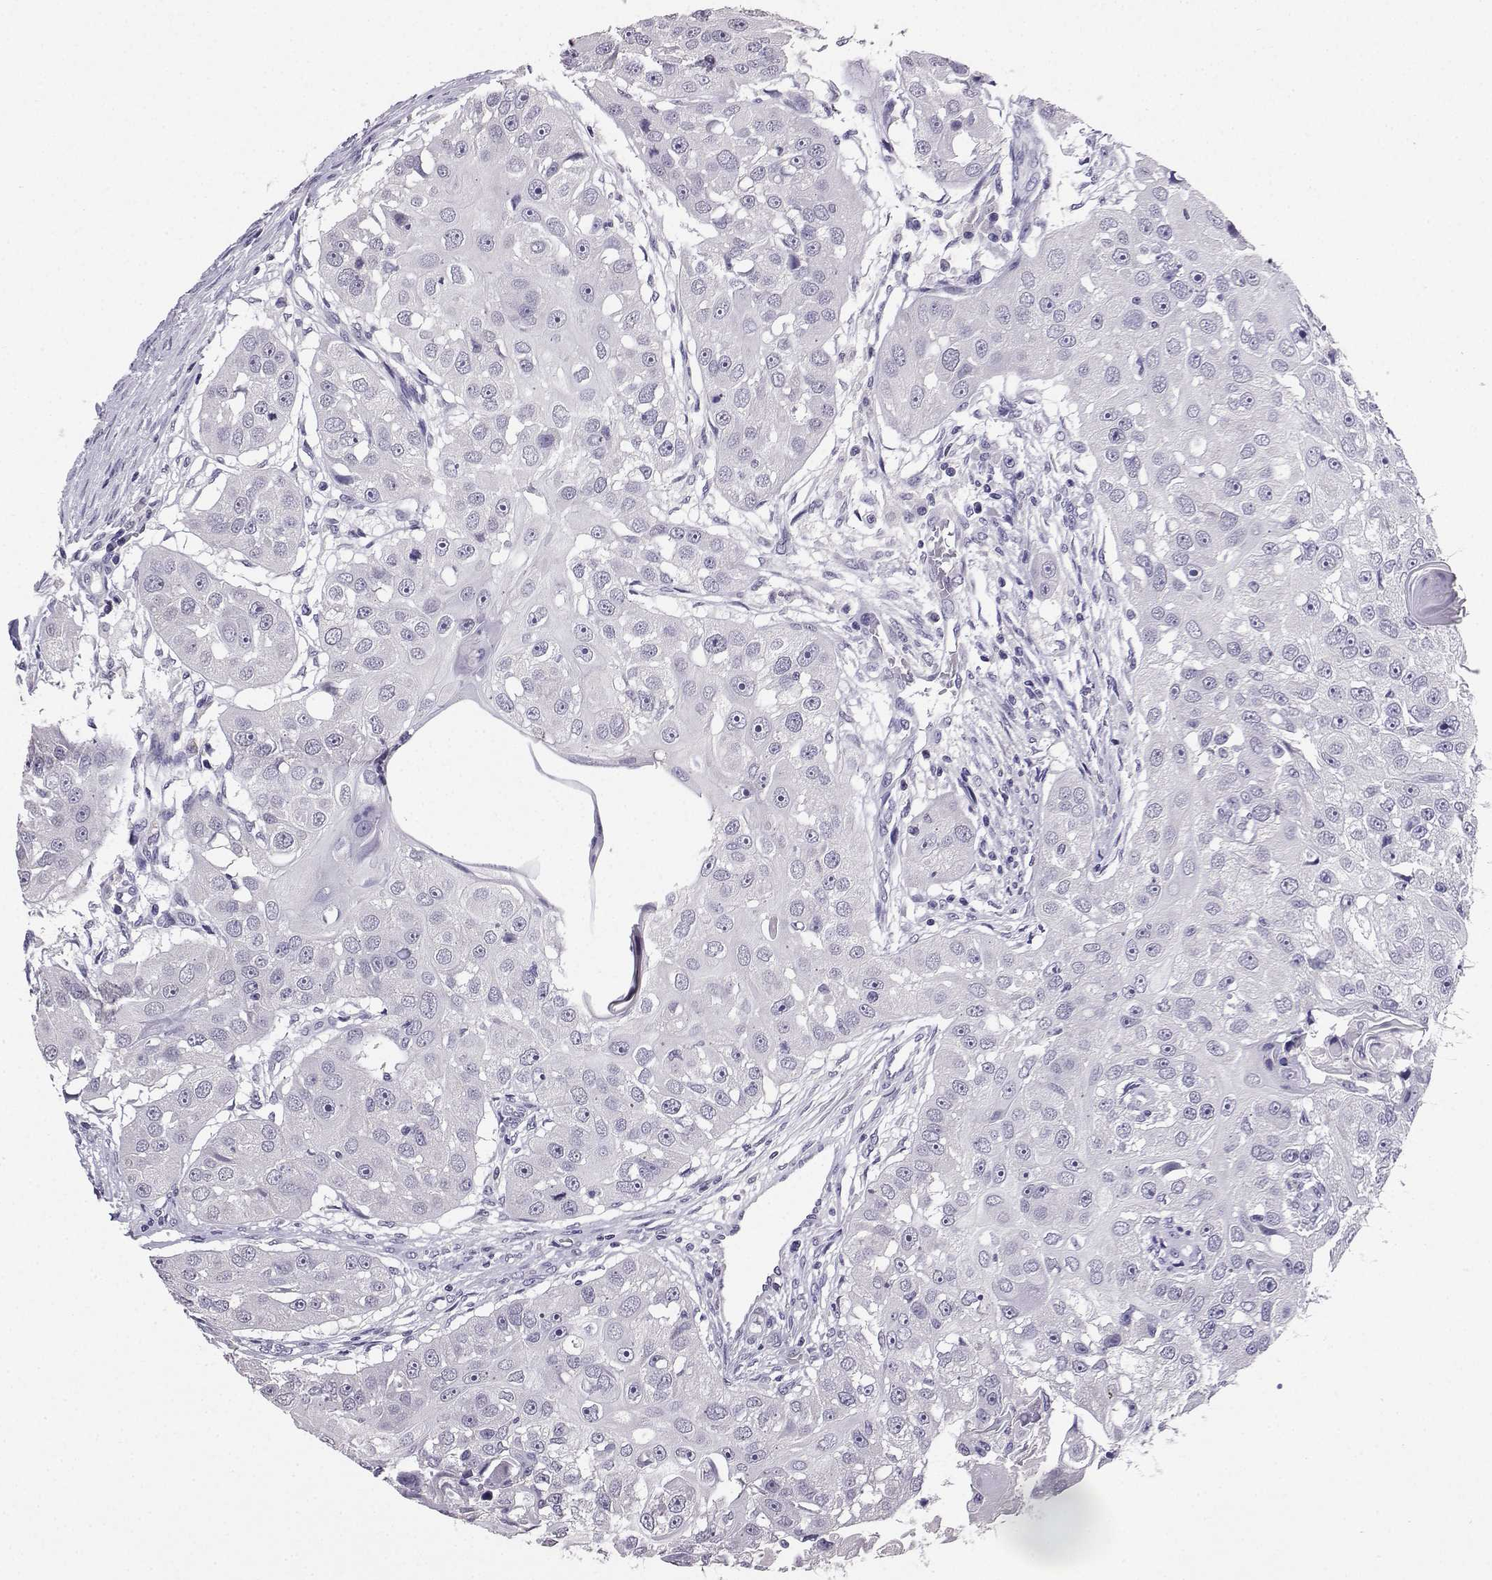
{"staining": {"intensity": "negative", "quantity": "none", "location": "none"}, "tissue": "head and neck cancer", "cell_type": "Tumor cells", "image_type": "cancer", "snomed": [{"axis": "morphology", "description": "Squamous cell carcinoma, NOS"}, {"axis": "topography", "description": "Head-Neck"}], "caption": "DAB immunohistochemical staining of human head and neck cancer exhibits no significant positivity in tumor cells. (DAB immunohistochemistry (IHC) with hematoxylin counter stain).", "gene": "SPAG11B", "patient": {"sex": "male", "age": 51}}